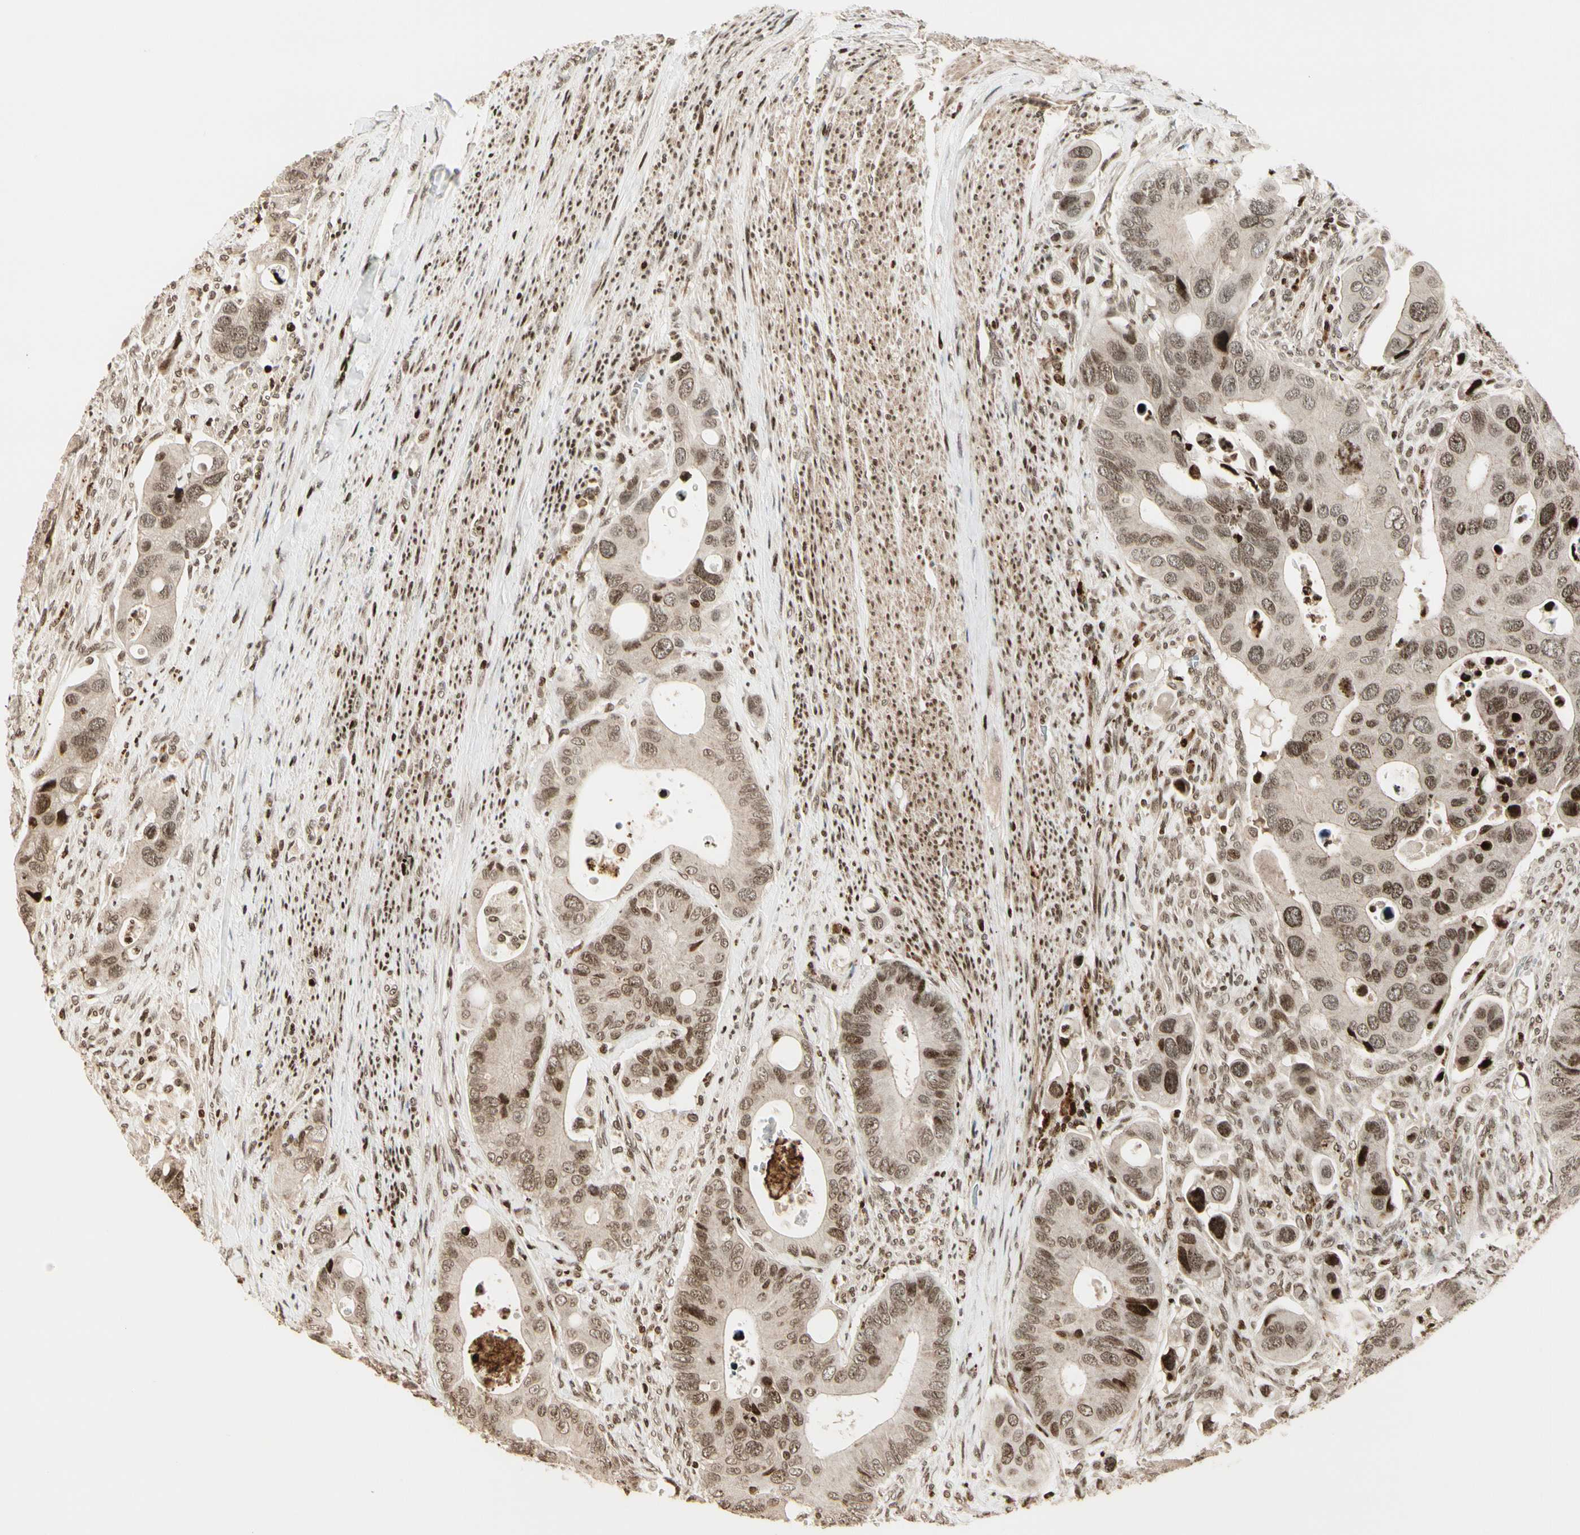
{"staining": {"intensity": "moderate", "quantity": ">75%", "location": "nuclear"}, "tissue": "colorectal cancer", "cell_type": "Tumor cells", "image_type": "cancer", "snomed": [{"axis": "morphology", "description": "Adenocarcinoma, NOS"}, {"axis": "topography", "description": "Rectum"}], "caption": "This is an image of immunohistochemistry (IHC) staining of adenocarcinoma (colorectal), which shows moderate expression in the nuclear of tumor cells.", "gene": "TSHZ3", "patient": {"sex": "female", "age": 57}}